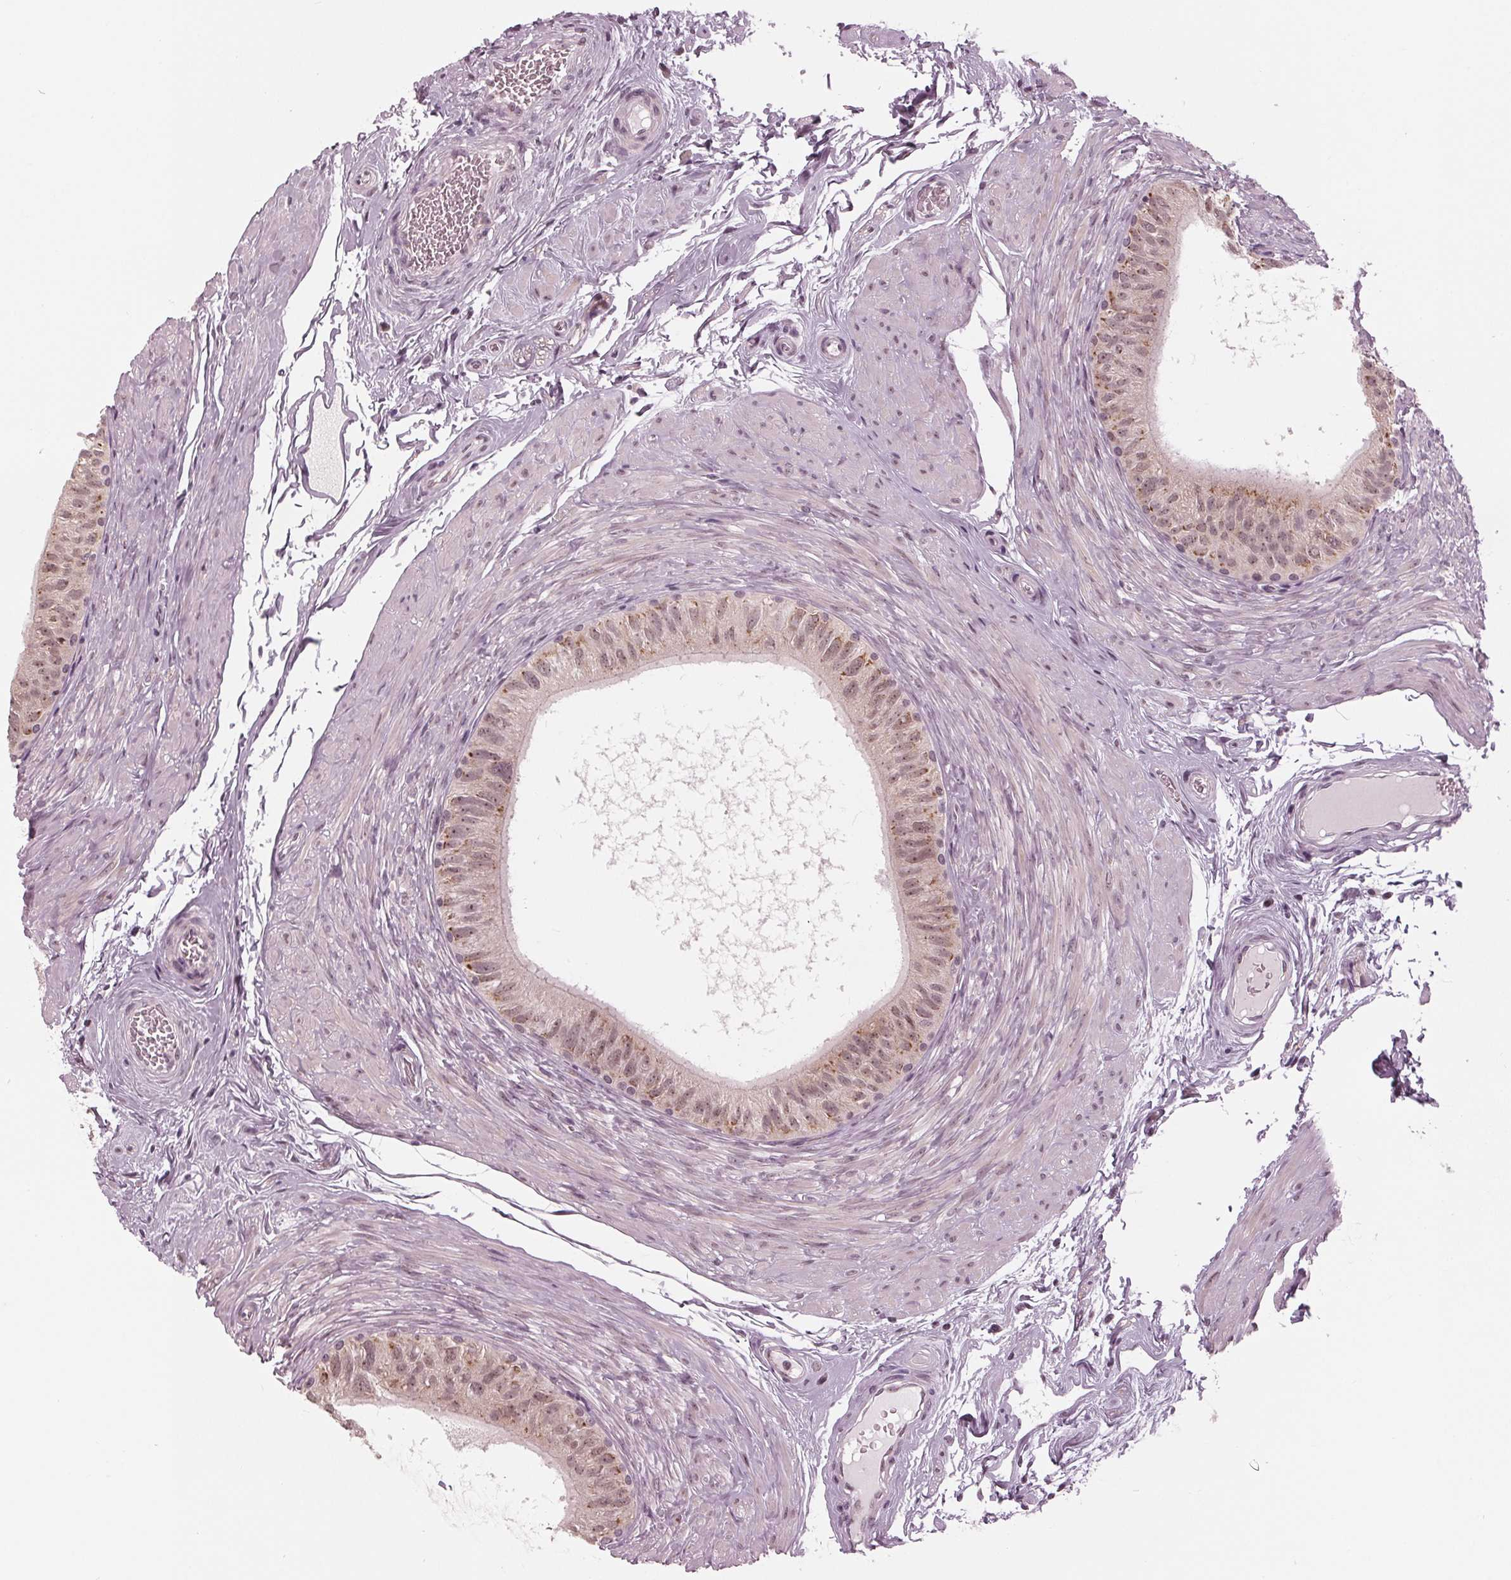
{"staining": {"intensity": "moderate", "quantity": ">75%", "location": "nuclear"}, "tissue": "epididymis", "cell_type": "Glandular cells", "image_type": "normal", "snomed": [{"axis": "morphology", "description": "Normal tissue, NOS"}, {"axis": "topography", "description": "Epididymis"}], "caption": "DAB immunohistochemical staining of benign human epididymis exhibits moderate nuclear protein positivity in about >75% of glandular cells. The staining was performed using DAB (3,3'-diaminobenzidine) to visualize the protein expression in brown, while the nuclei were stained in blue with hematoxylin (Magnification: 20x).", "gene": "SLX4", "patient": {"sex": "male", "age": 36}}